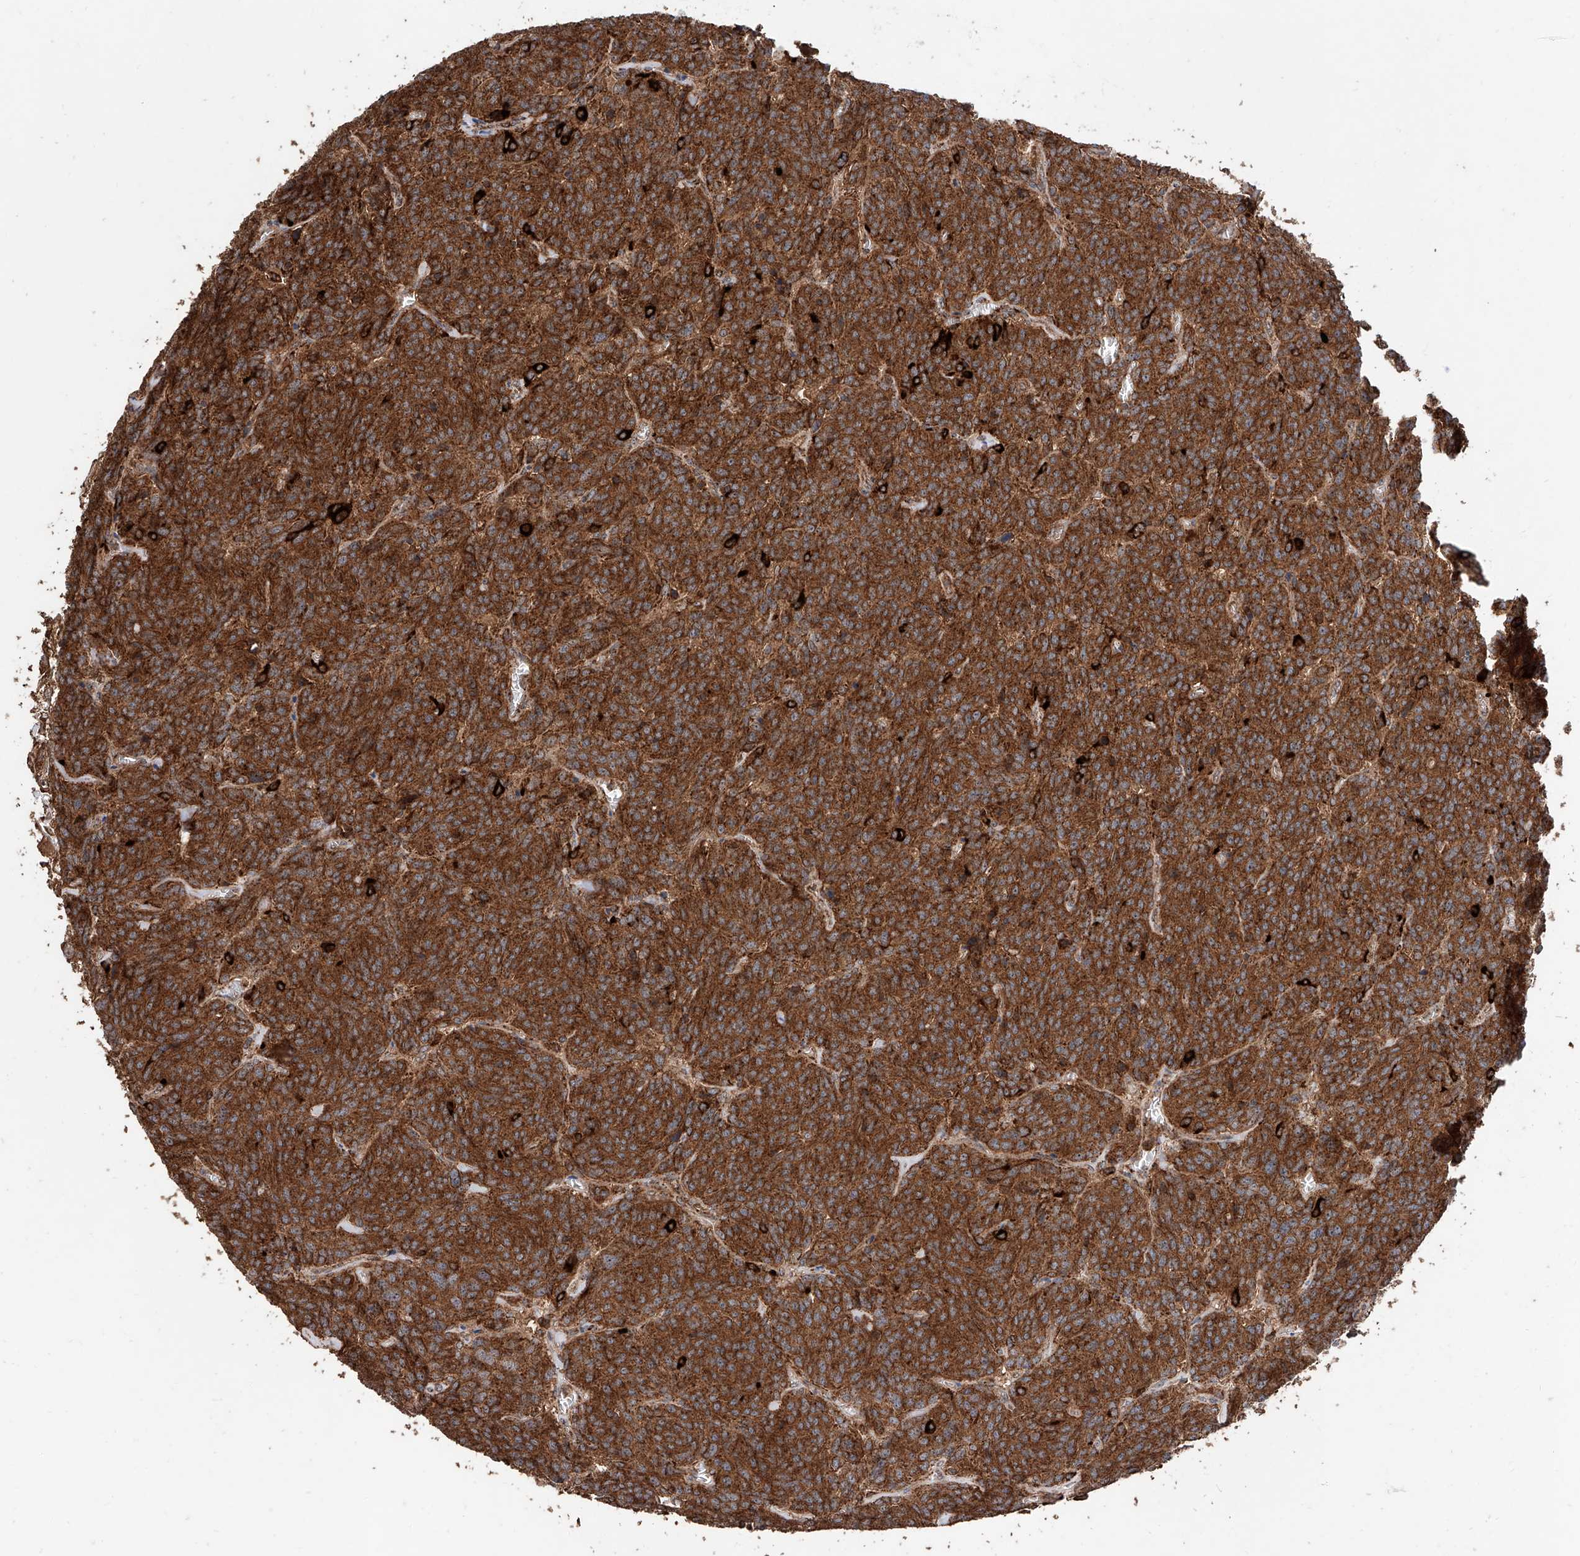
{"staining": {"intensity": "strong", "quantity": ">75%", "location": "cytoplasmic/membranous"}, "tissue": "carcinoid", "cell_type": "Tumor cells", "image_type": "cancer", "snomed": [{"axis": "morphology", "description": "Carcinoid, malignant, NOS"}, {"axis": "topography", "description": "Lung"}], "caption": "Carcinoid (malignant) stained for a protein (brown) displays strong cytoplasmic/membranous positive staining in about >75% of tumor cells.", "gene": "PISD", "patient": {"sex": "female", "age": 46}}